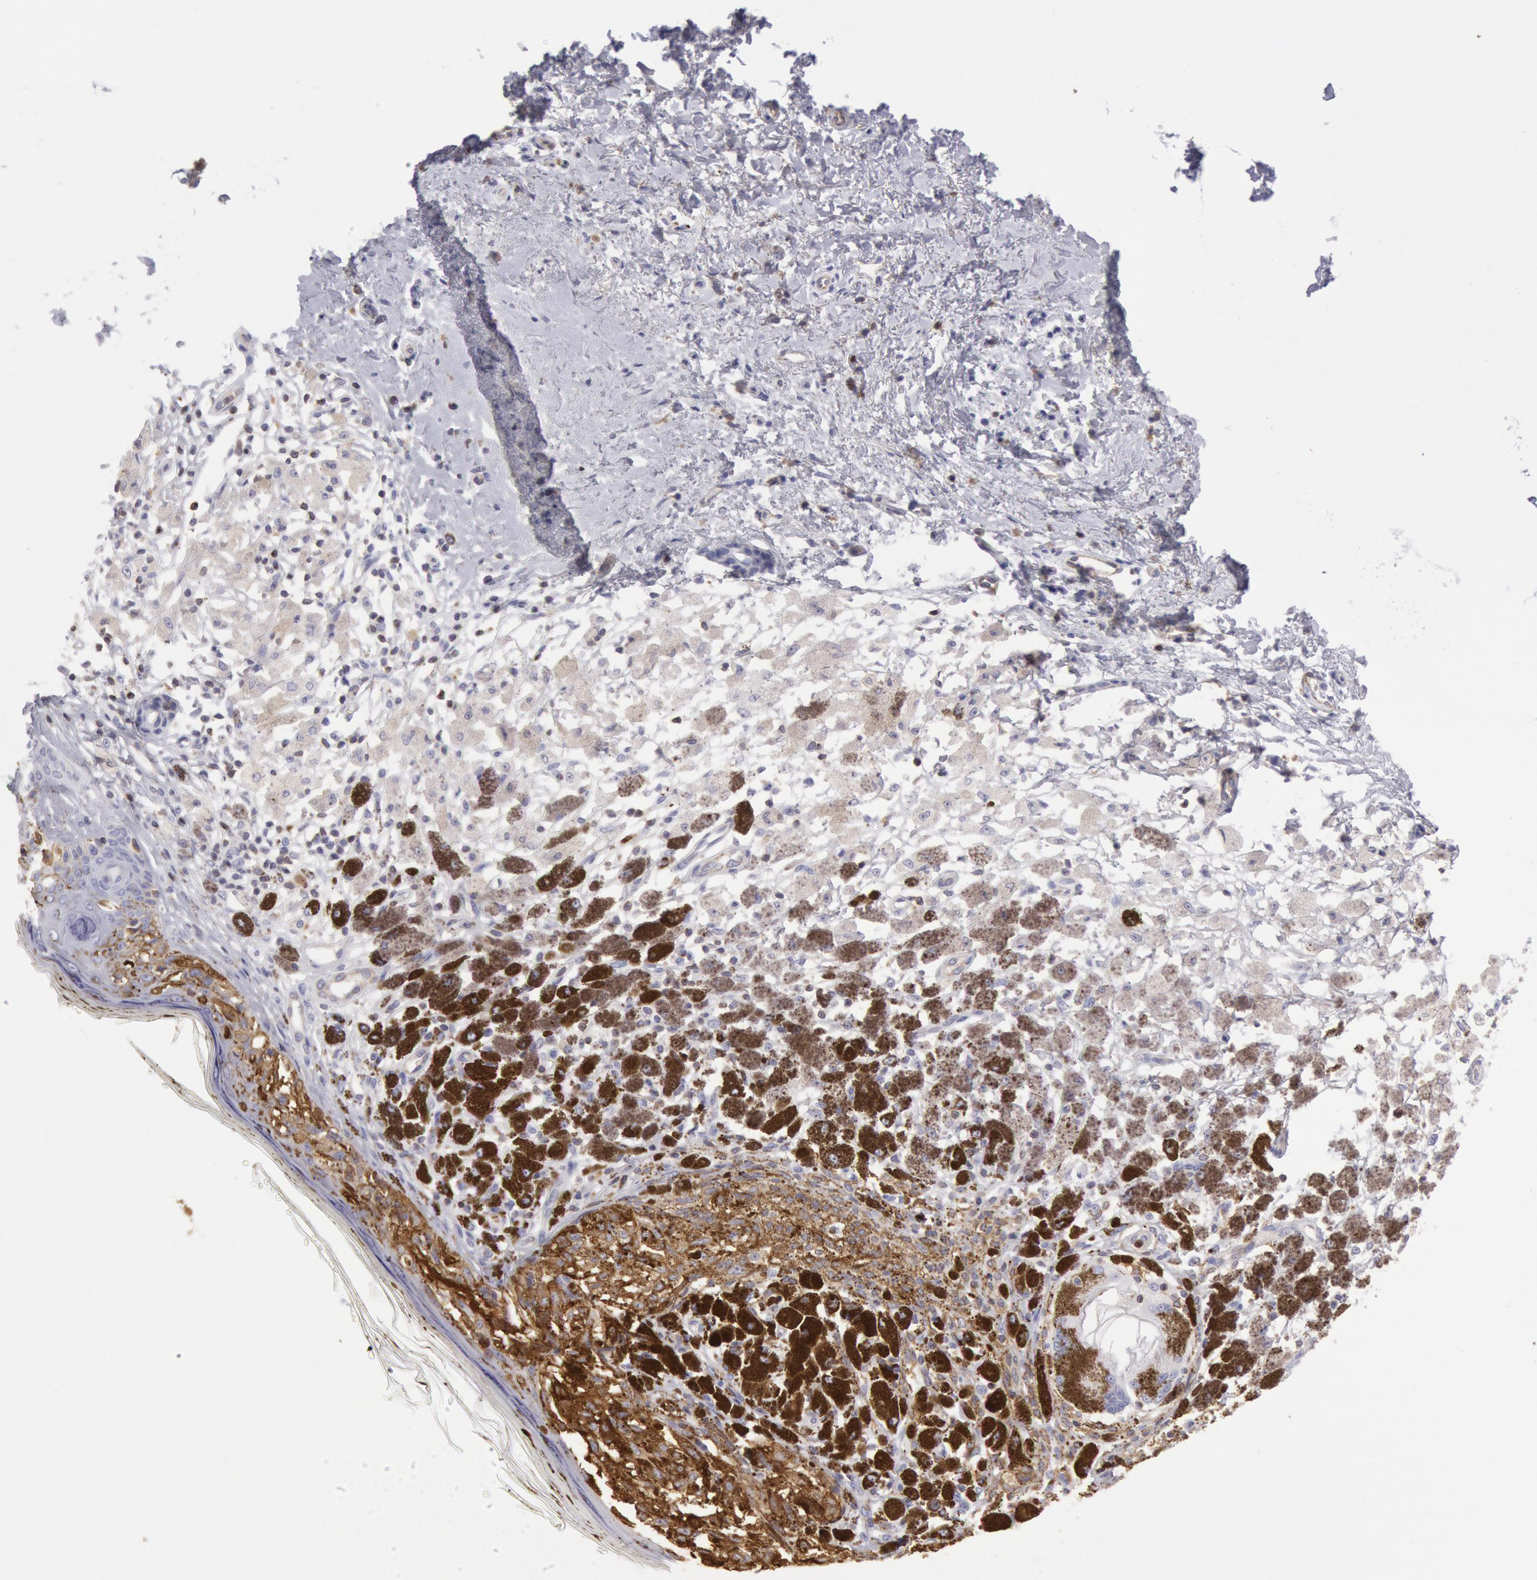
{"staining": {"intensity": "negative", "quantity": "none", "location": "none"}, "tissue": "melanoma", "cell_type": "Tumor cells", "image_type": "cancer", "snomed": [{"axis": "morphology", "description": "Malignant melanoma, NOS"}, {"axis": "topography", "description": "Skin"}], "caption": "DAB immunohistochemical staining of melanoma displays no significant staining in tumor cells. (DAB IHC visualized using brightfield microscopy, high magnification).", "gene": "RAB27A", "patient": {"sex": "male", "age": 88}}